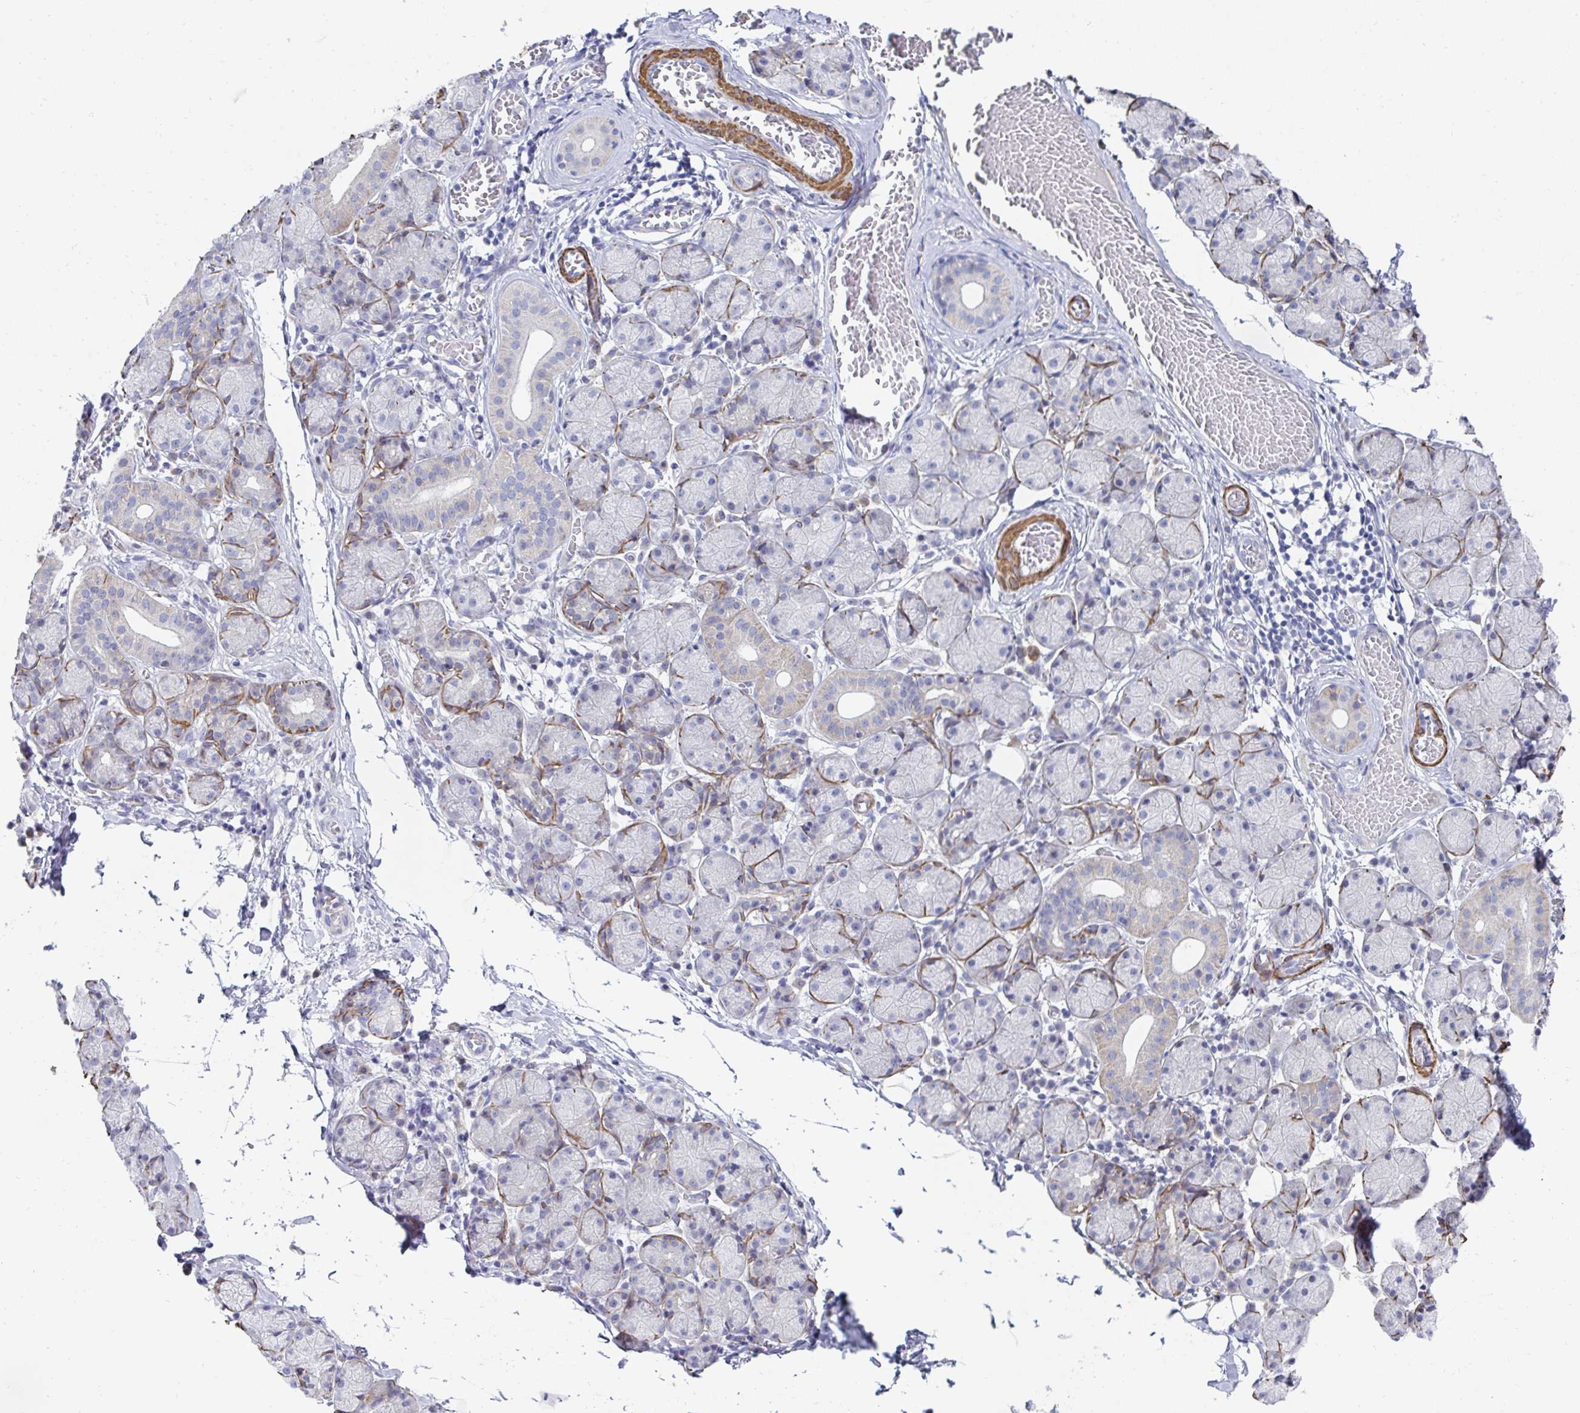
{"staining": {"intensity": "weak", "quantity": "<25%", "location": "cytoplasmic/membranous"}, "tissue": "salivary gland", "cell_type": "Glandular cells", "image_type": "normal", "snomed": [{"axis": "morphology", "description": "Normal tissue, NOS"}, {"axis": "topography", "description": "Salivary gland"}], "caption": "IHC micrograph of unremarkable salivary gland: salivary gland stained with DAB (3,3'-diaminobenzidine) reveals no significant protein staining in glandular cells. The staining was performed using DAB (3,3'-diaminobenzidine) to visualize the protein expression in brown, while the nuclei were stained in blue with hematoxylin (Magnification: 20x).", "gene": "FBXL13", "patient": {"sex": "female", "age": 24}}